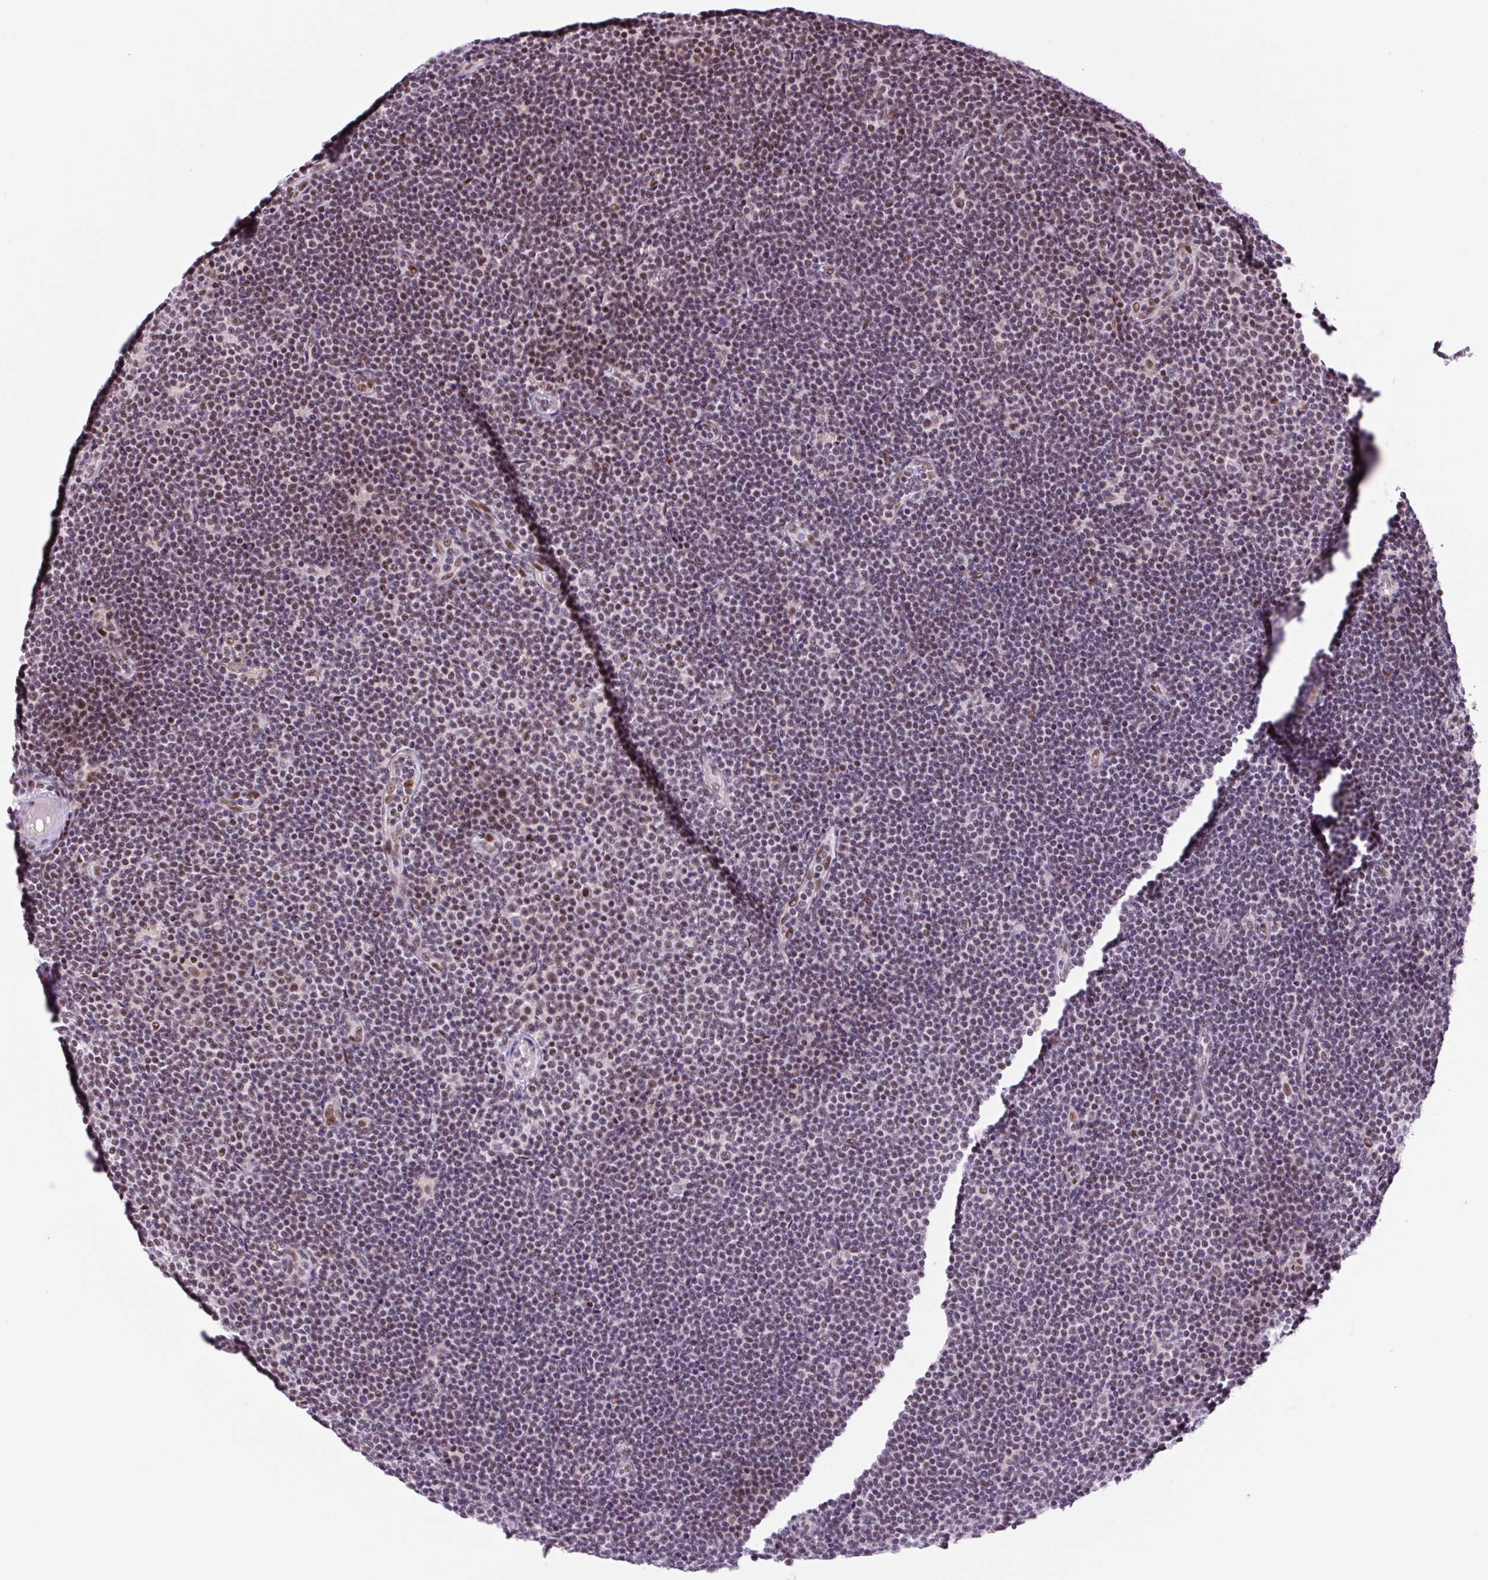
{"staining": {"intensity": "weak", "quantity": "25%-75%", "location": "nuclear"}, "tissue": "lymphoma", "cell_type": "Tumor cells", "image_type": "cancer", "snomed": [{"axis": "morphology", "description": "Malignant lymphoma, non-Hodgkin's type, Low grade"}, {"axis": "topography", "description": "Lymph node"}], "caption": "DAB (3,3'-diaminobenzidine) immunohistochemical staining of malignant lymphoma, non-Hodgkin's type (low-grade) shows weak nuclear protein positivity in approximately 25%-75% of tumor cells.", "gene": "TAF1A", "patient": {"sex": "male", "age": 48}}